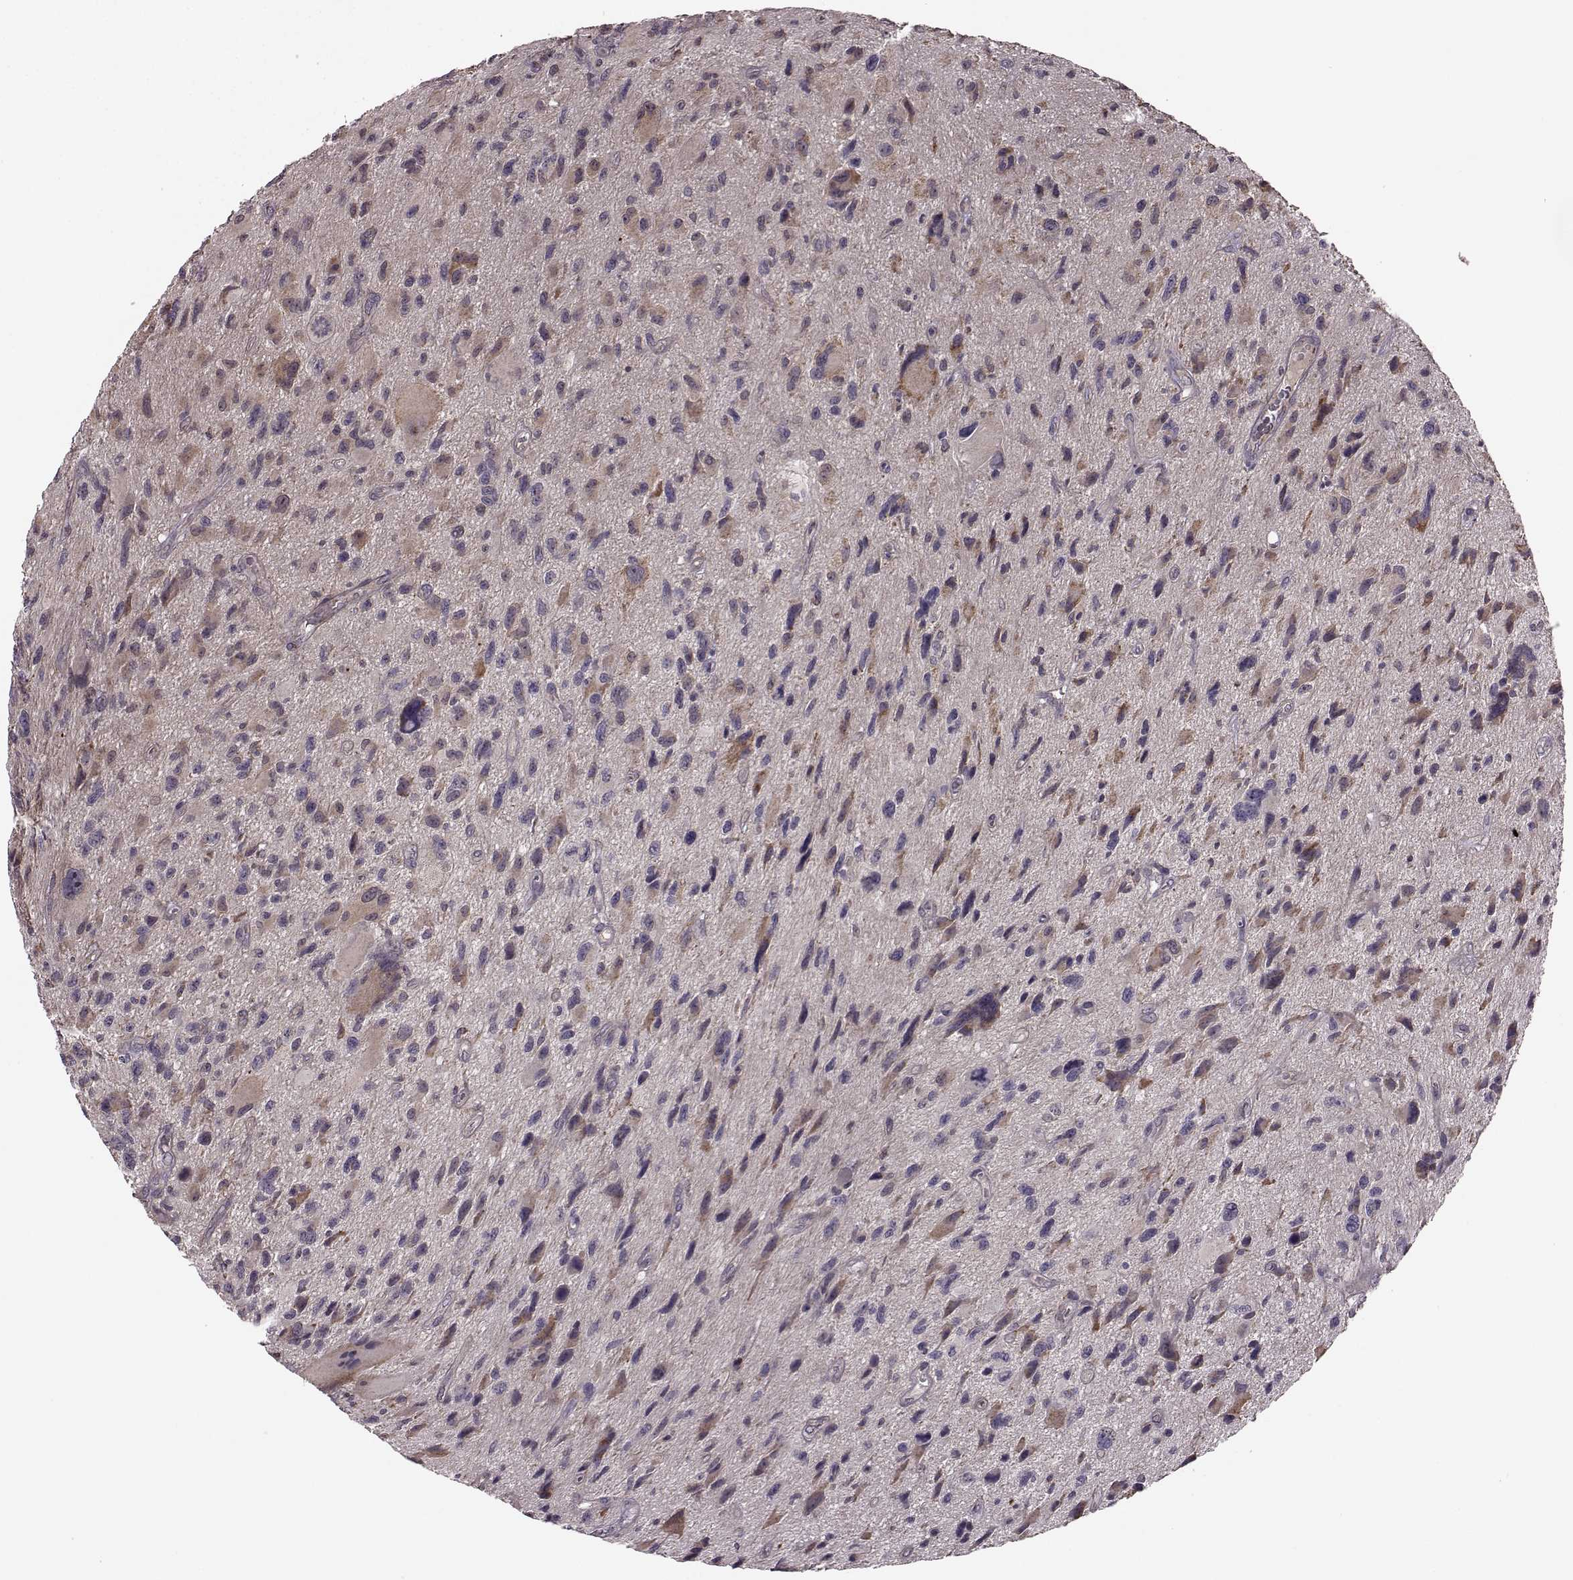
{"staining": {"intensity": "negative", "quantity": "none", "location": "none"}, "tissue": "glioma", "cell_type": "Tumor cells", "image_type": "cancer", "snomed": [{"axis": "morphology", "description": "Glioma, malignant, NOS"}, {"axis": "morphology", "description": "Glioma, malignant, High grade"}, {"axis": "topography", "description": "Brain"}], "caption": "Immunohistochemical staining of glioma (malignant) demonstrates no significant positivity in tumor cells.", "gene": "PUDP", "patient": {"sex": "female", "age": 71}}